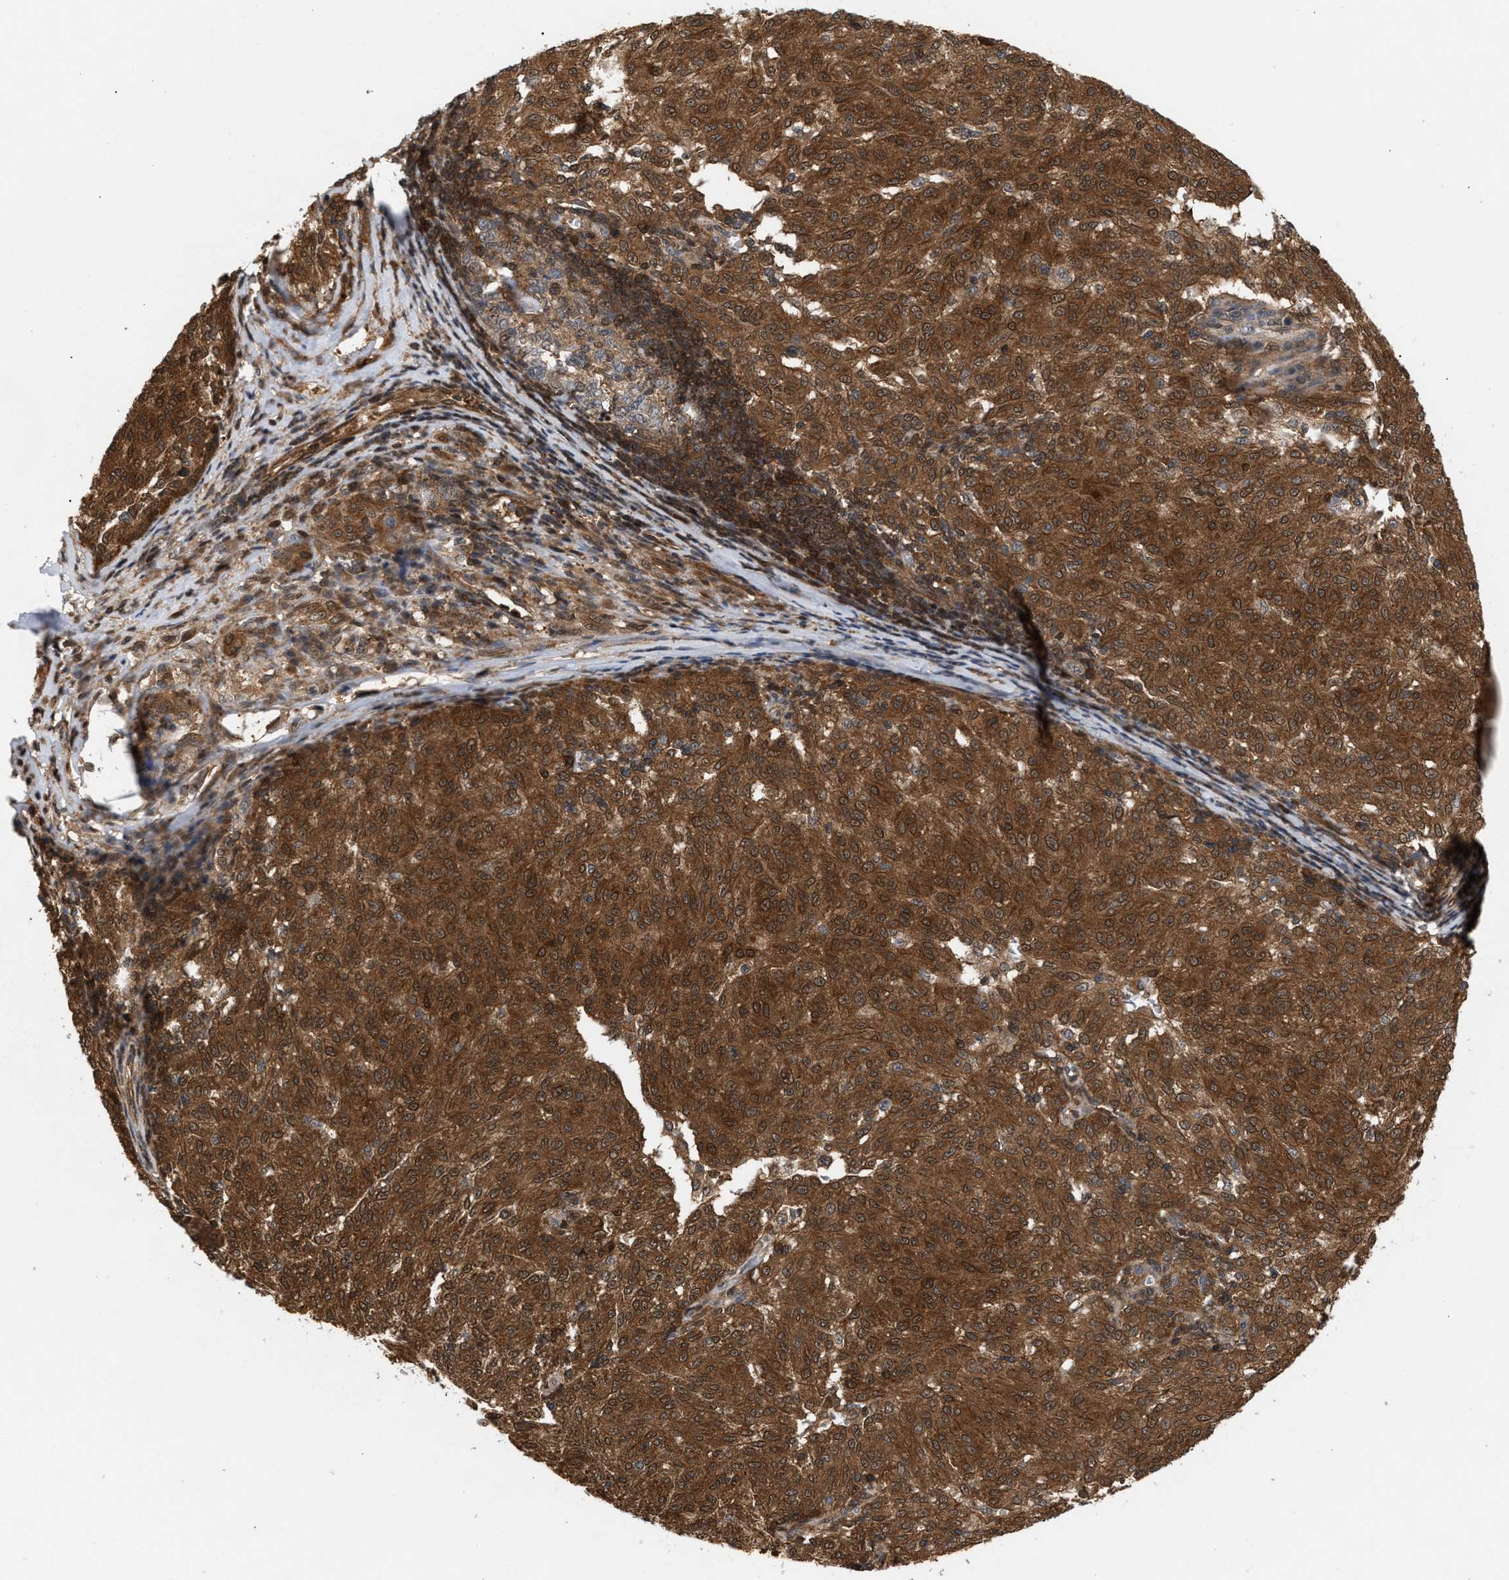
{"staining": {"intensity": "strong", "quantity": ">75%", "location": "cytoplasmic/membranous,nuclear"}, "tissue": "melanoma", "cell_type": "Tumor cells", "image_type": "cancer", "snomed": [{"axis": "morphology", "description": "Malignant melanoma, NOS"}, {"axis": "topography", "description": "Skin"}], "caption": "Brown immunohistochemical staining in malignant melanoma exhibits strong cytoplasmic/membranous and nuclear staining in about >75% of tumor cells.", "gene": "GLOD4", "patient": {"sex": "female", "age": 72}}